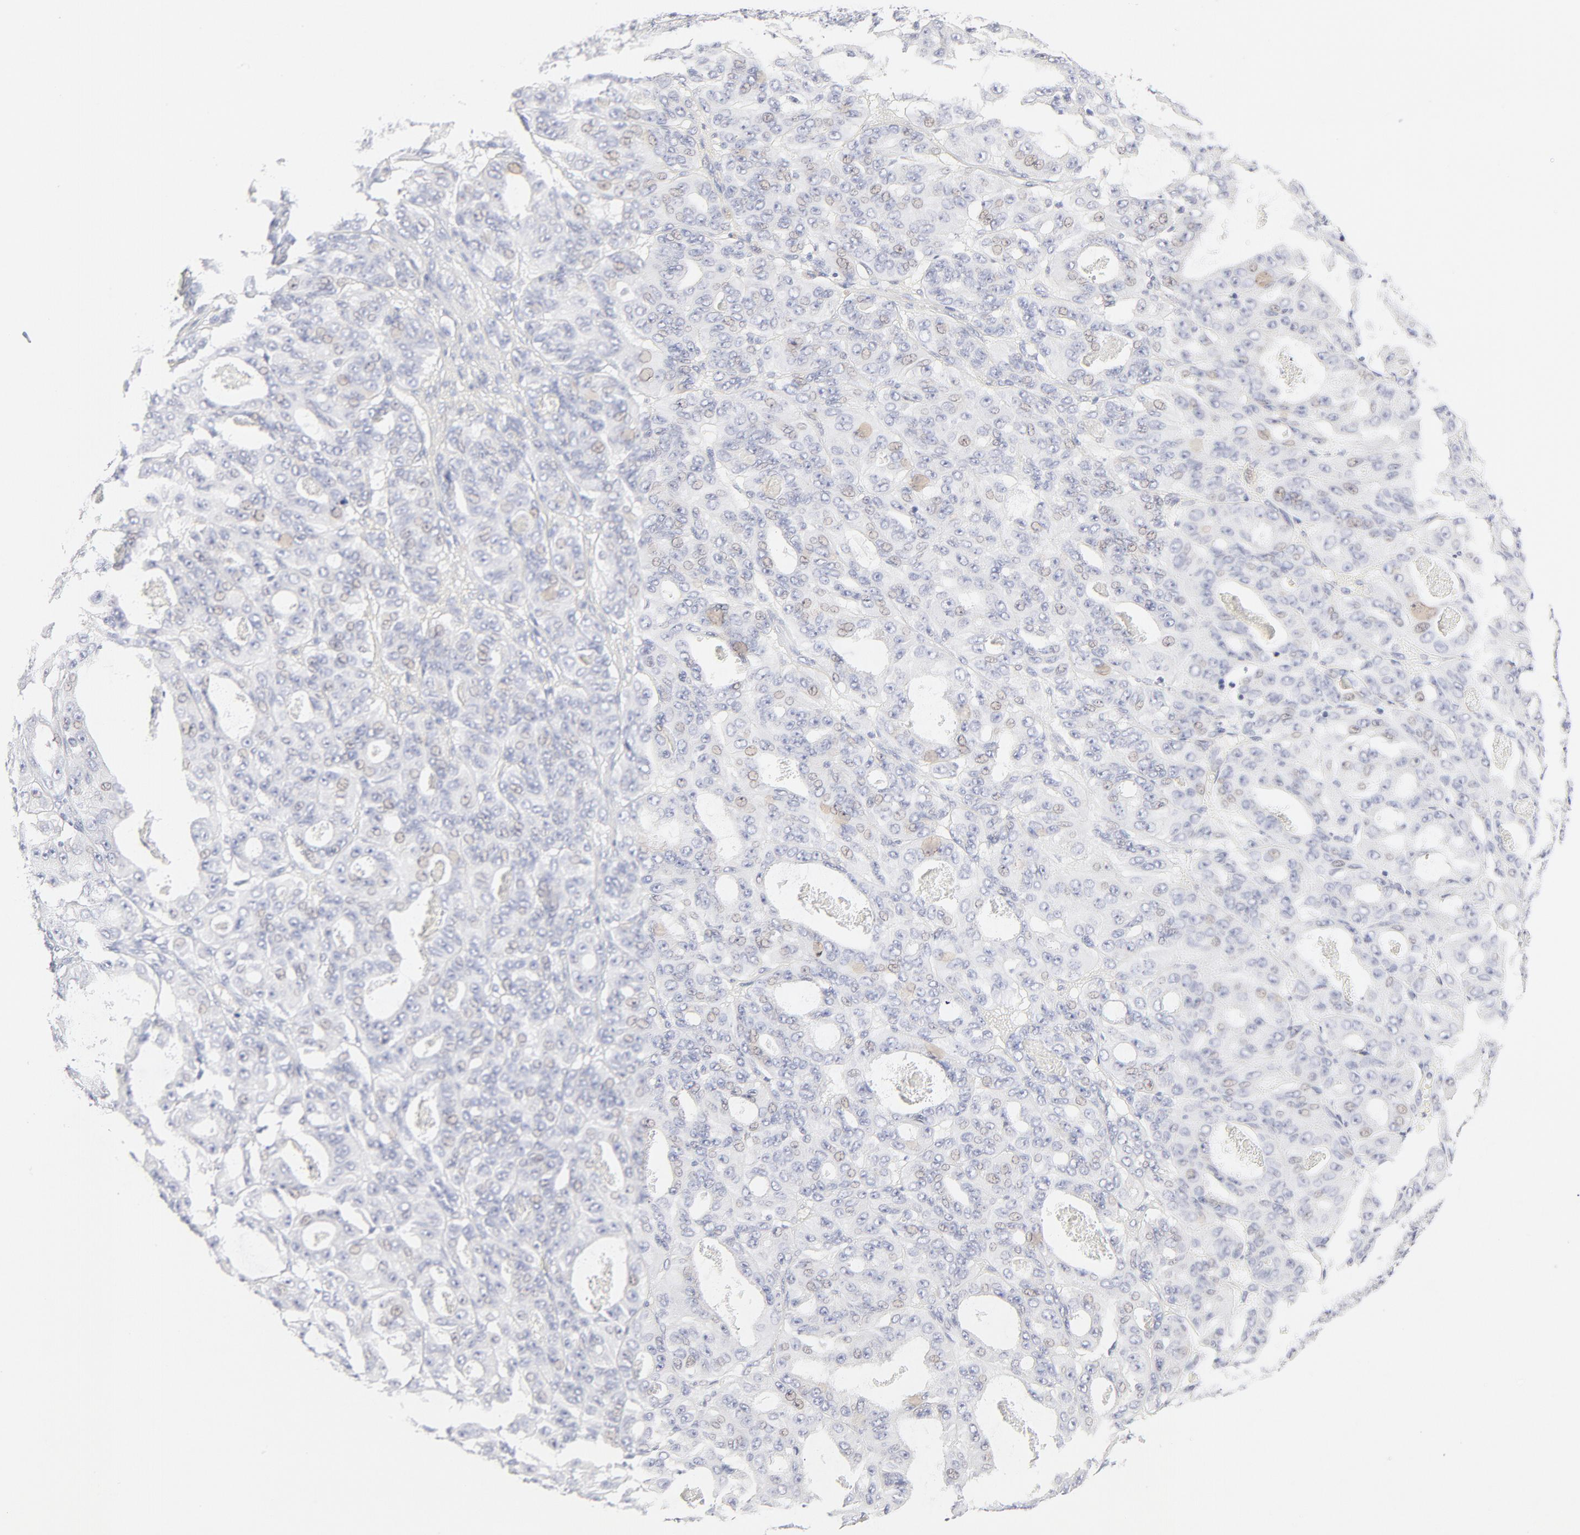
{"staining": {"intensity": "weak", "quantity": "<25%", "location": "cytoplasmic/membranous"}, "tissue": "ovarian cancer", "cell_type": "Tumor cells", "image_type": "cancer", "snomed": [{"axis": "morphology", "description": "Carcinoma, endometroid"}, {"axis": "topography", "description": "Ovary"}], "caption": "DAB (3,3'-diaminobenzidine) immunohistochemical staining of human ovarian endometroid carcinoma shows no significant positivity in tumor cells.", "gene": "NKX2-2", "patient": {"sex": "female", "age": 61}}